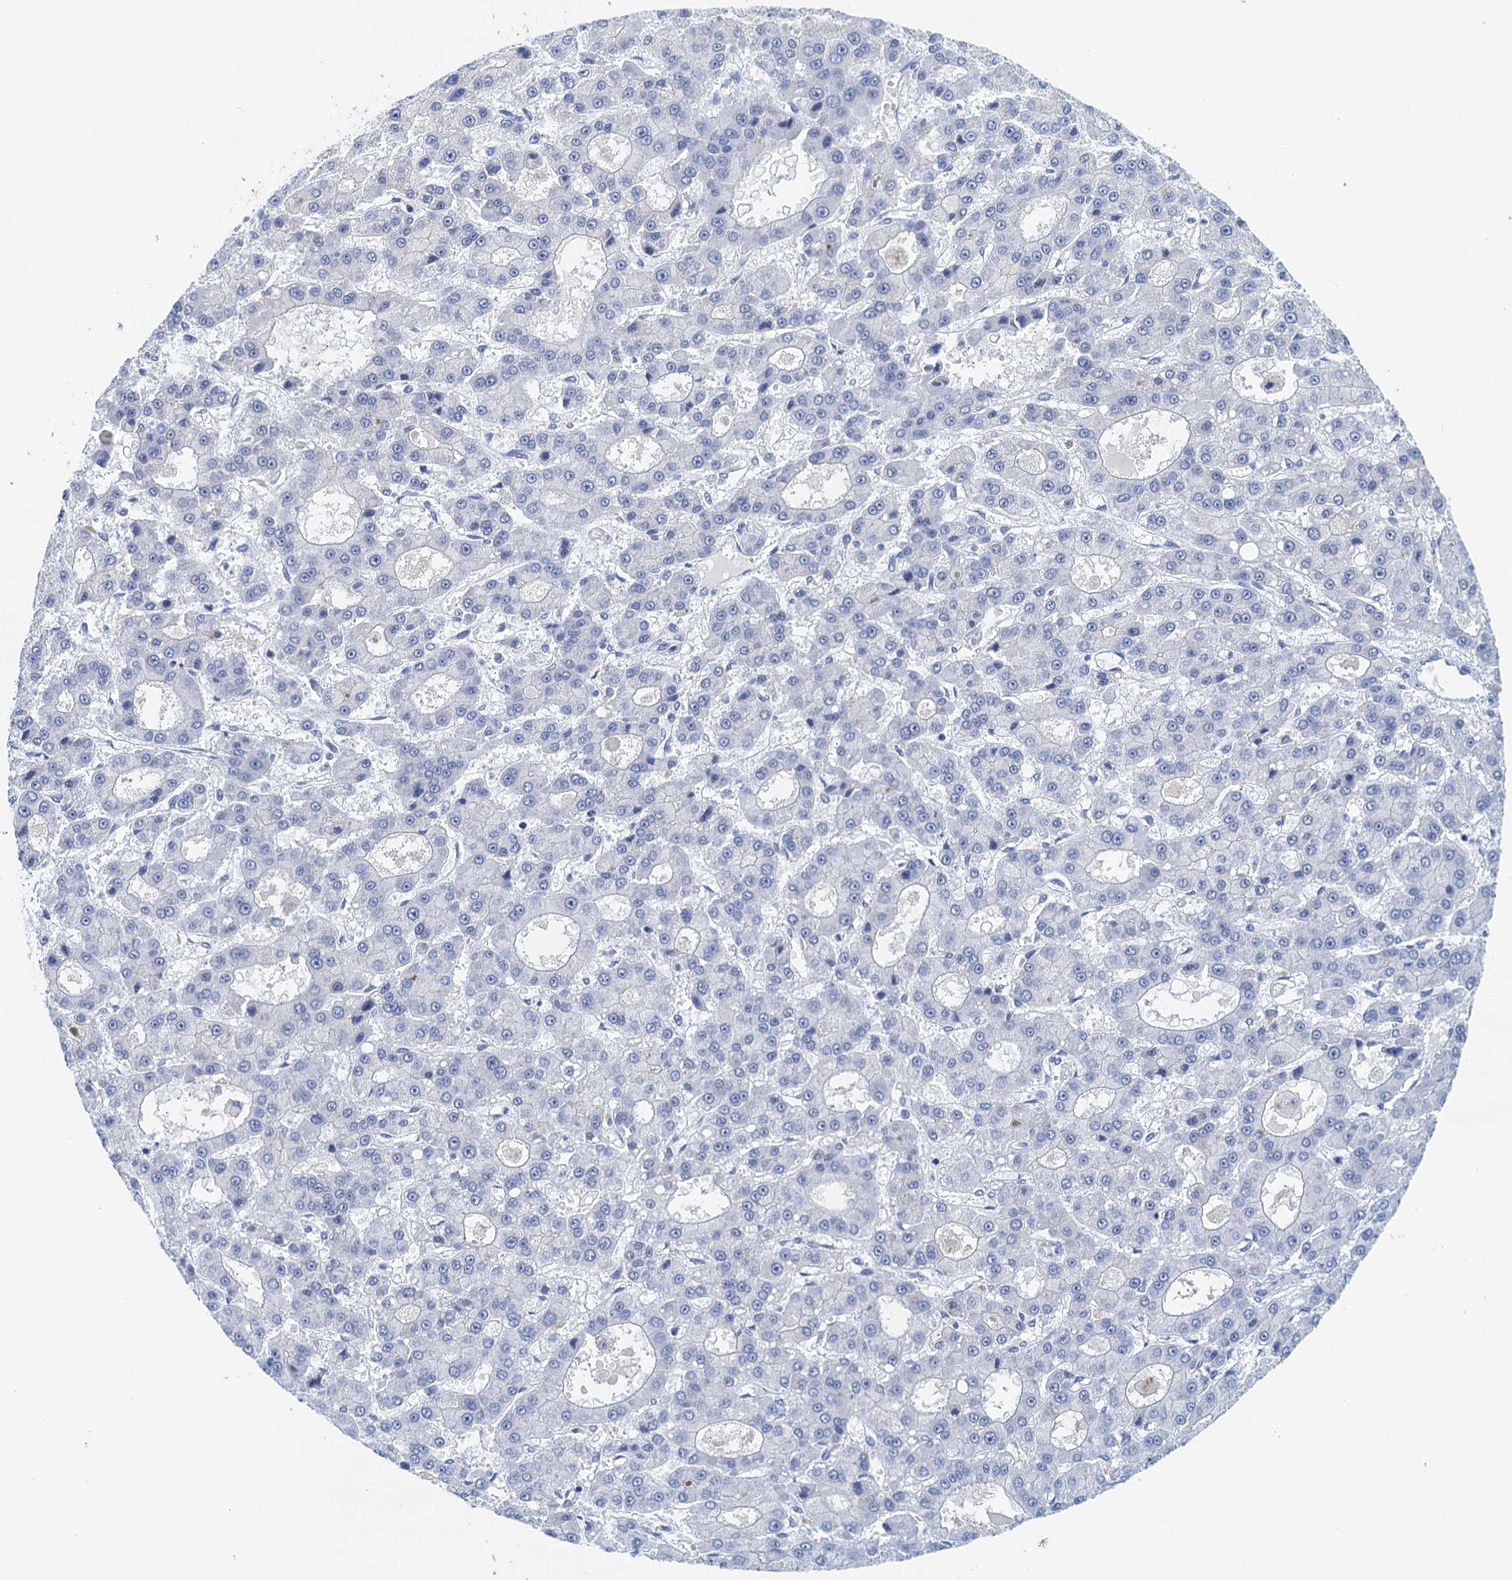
{"staining": {"intensity": "negative", "quantity": "none", "location": "none"}, "tissue": "liver cancer", "cell_type": "Tumor cells", "image_type": "cancer", "snomed": [{"axis": "morphology", "description": "Carcinoma, Hepatocellular, NOS"}, {"axis": "topography", "description": "Liver"}], "caption": "Image shows no protein expression in tumor cells of liver hepatocellular carcinoma tissue.", "gene": "CYP51A1", "patient": {"sex": "male", "age": 70}}